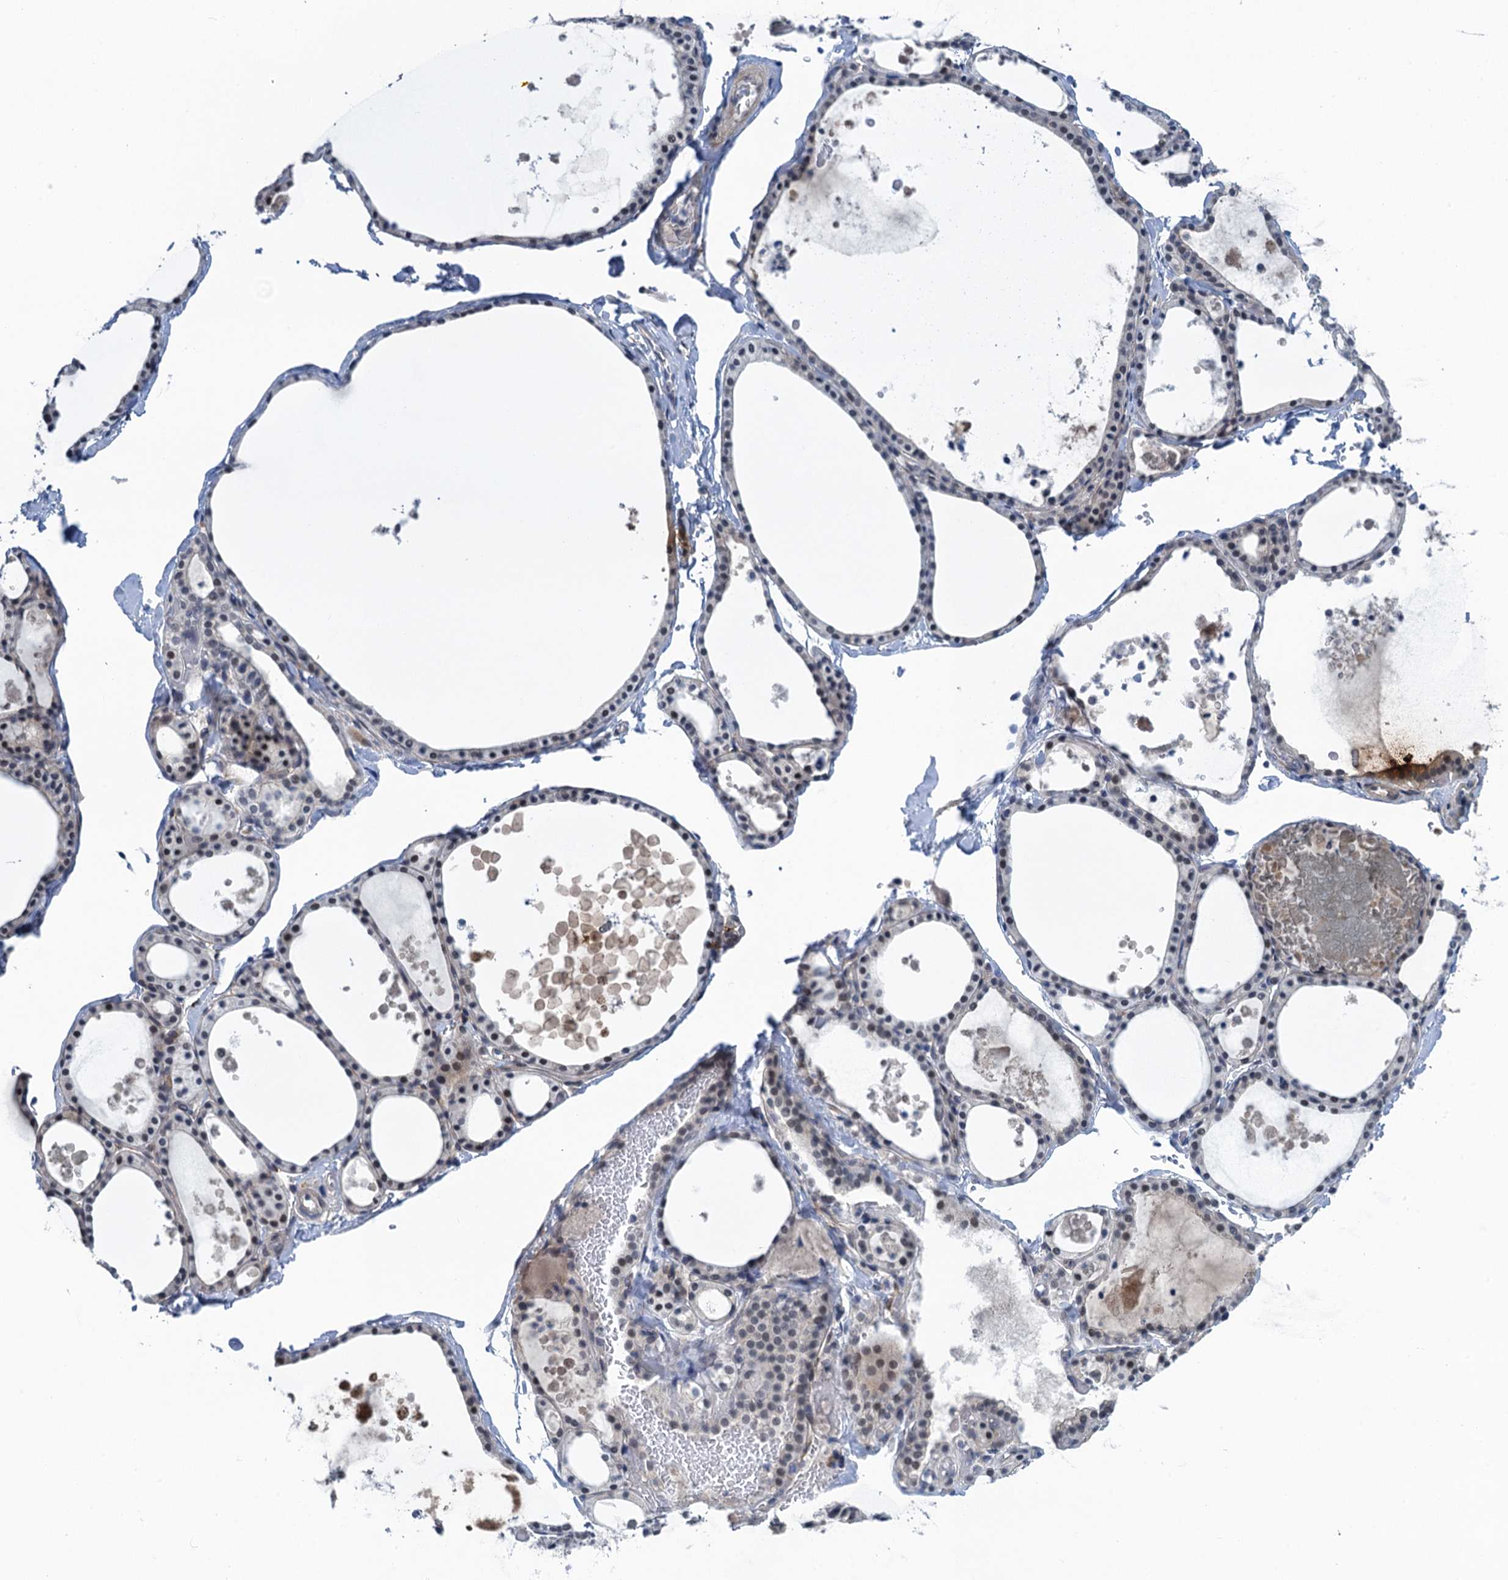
{"staining": {"intensity": "negative", "quantity": "none", "location": "none"}, "tissue": "thyroid gland", "cell_type": "Glandular cells", "image_type": "normal", "snomed": [{"axis": "morphology", "description": "Normal tissue, NOS"}, {"axis": "topography", "description": "Thyroid gland"}], "caption": "A micrograph of human thyroid gland is negative for staining in glandular cells. (DAB (3,3'-diaminobenzidine) IHC, high magnification).", "gene": "MRFAP1", "patient": {"sex": "male", "age": 56}}